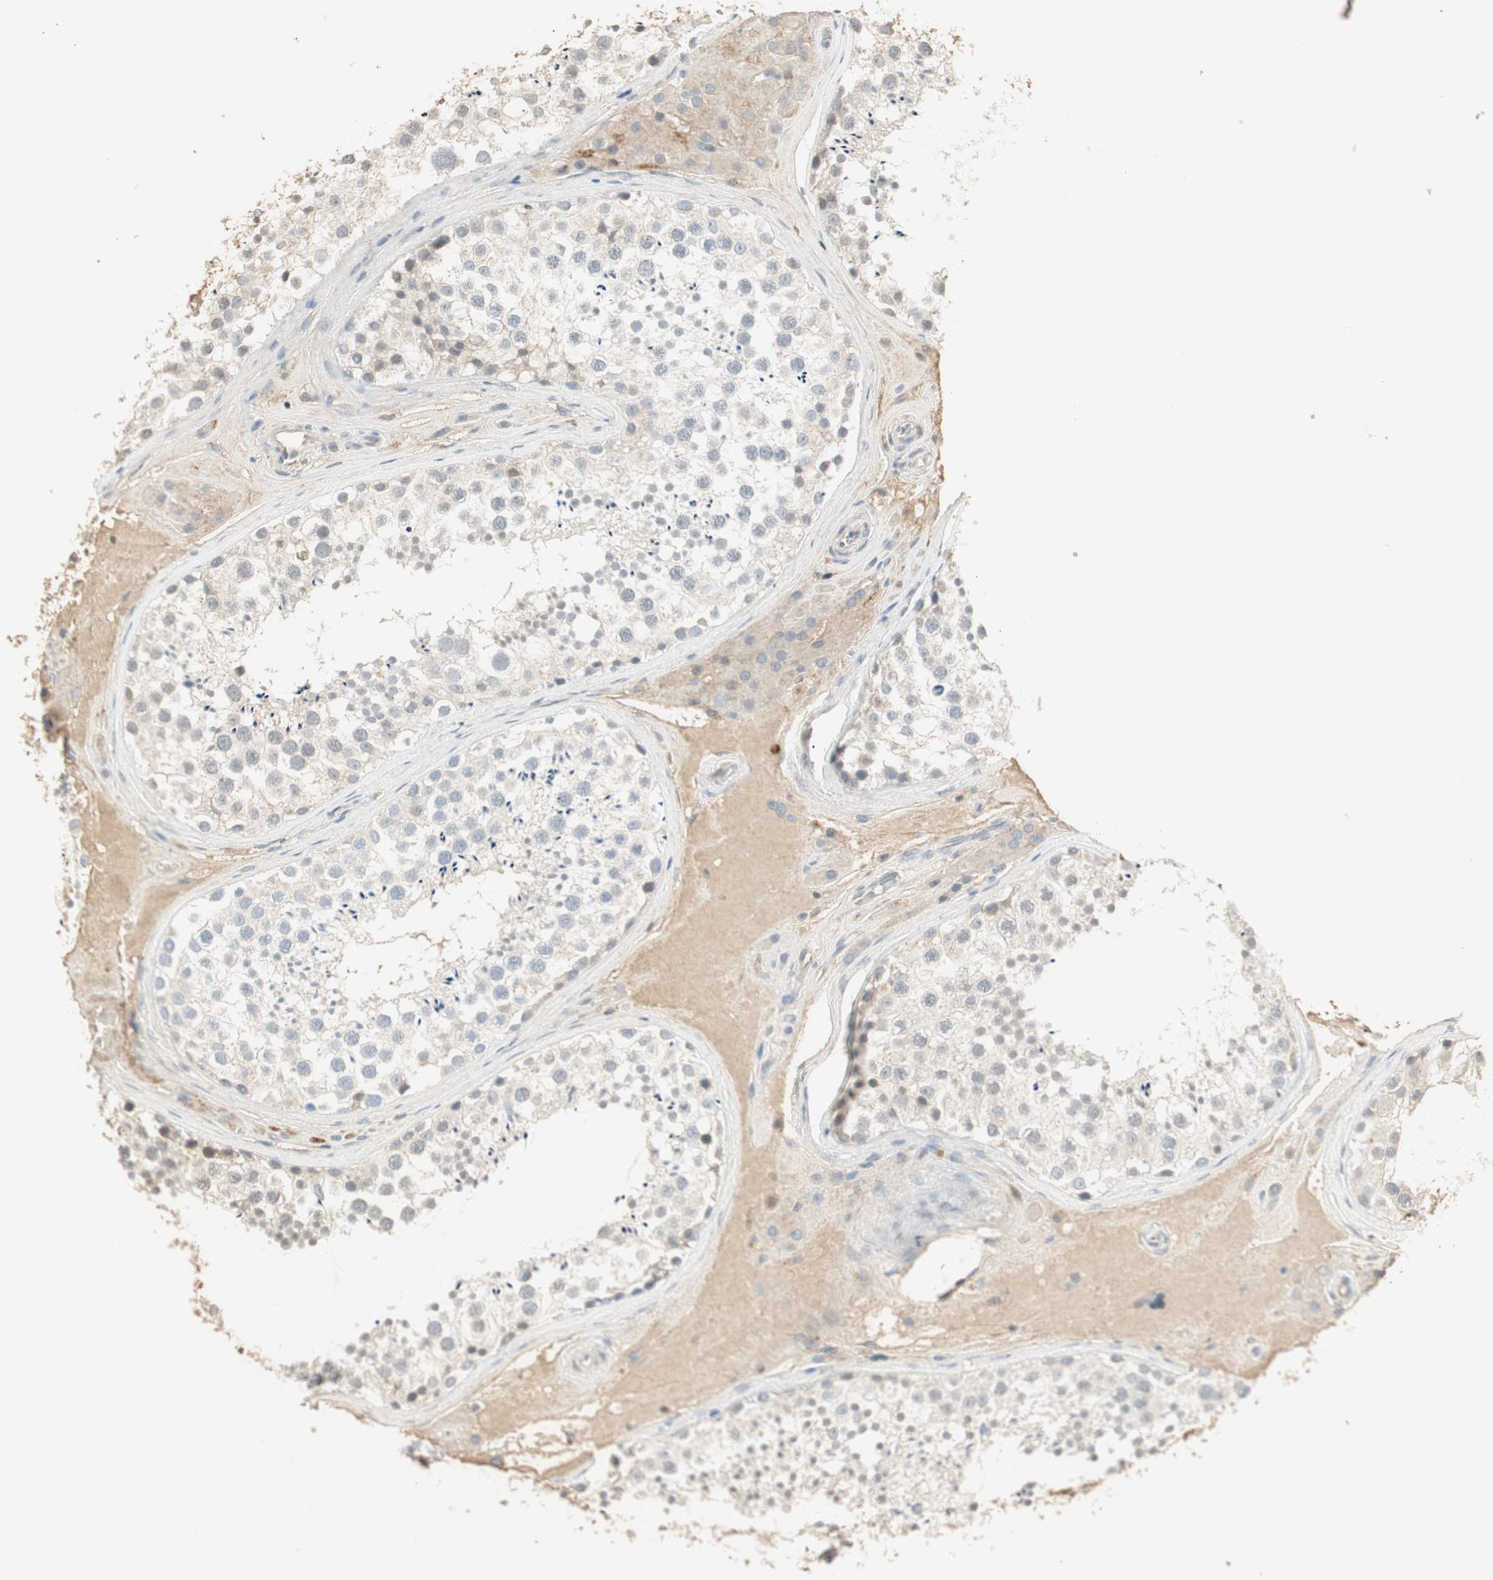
{"staining": {"intensity": "weak", "quantity": "<25%", "location": "nuclear"}, "tissue": "testis", "cell_type": "Cells in seminiferous ducts", "image_type": "normal", "snomed": [{"axis": "morphology", "description": "Normal tissue, NOS"}, {"axis": "topography", "description": "Testis"}], "caption": "Cells in seminiferous ducts show no significant protein staining in normal testis. (IHC, brightfield microscopy, high magnification).", "gene": "RUNX2", "patient": {"sex": "male", "age": 46}}